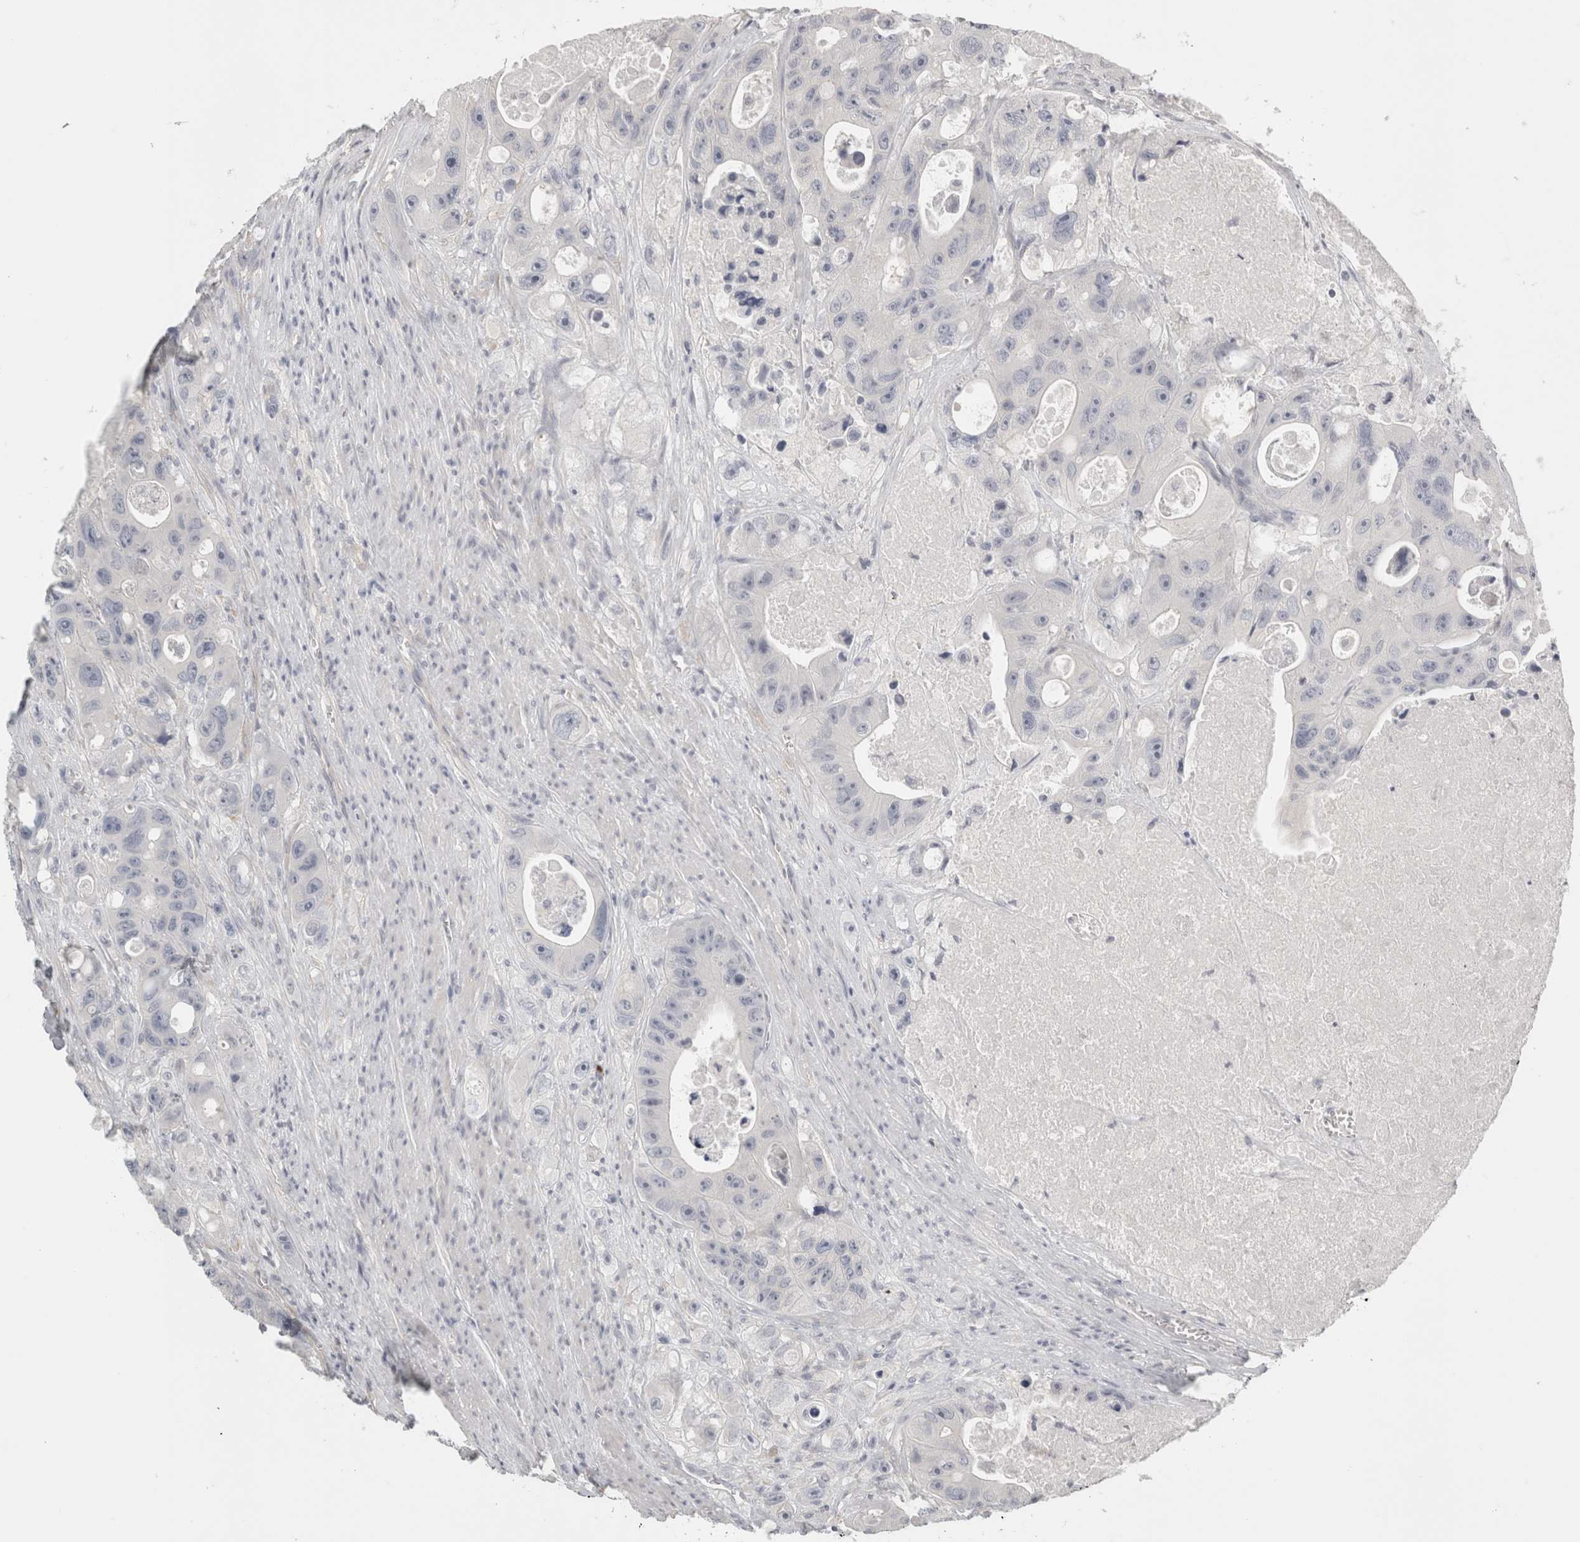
{"staining": {"intensity": "negative", "quantity": "none", "location": "none"}, "tissue": "colorectal cancer", "cell_type": "Tumor cells", "image_type": "cancer", "snomed": [{"axis": "morphology", "description": "Adenocarcinoma, NOS"}, {"axis": "topography", "description": "Colon"}], "caption": "IHC photomicrograph of human adenocarcinoma (colorectal) stained for a protein (brown), which demonstrates no expression in tumor cells.", "gene": "FBLIM1", "patient": {"sex": "female", "age": 46}}